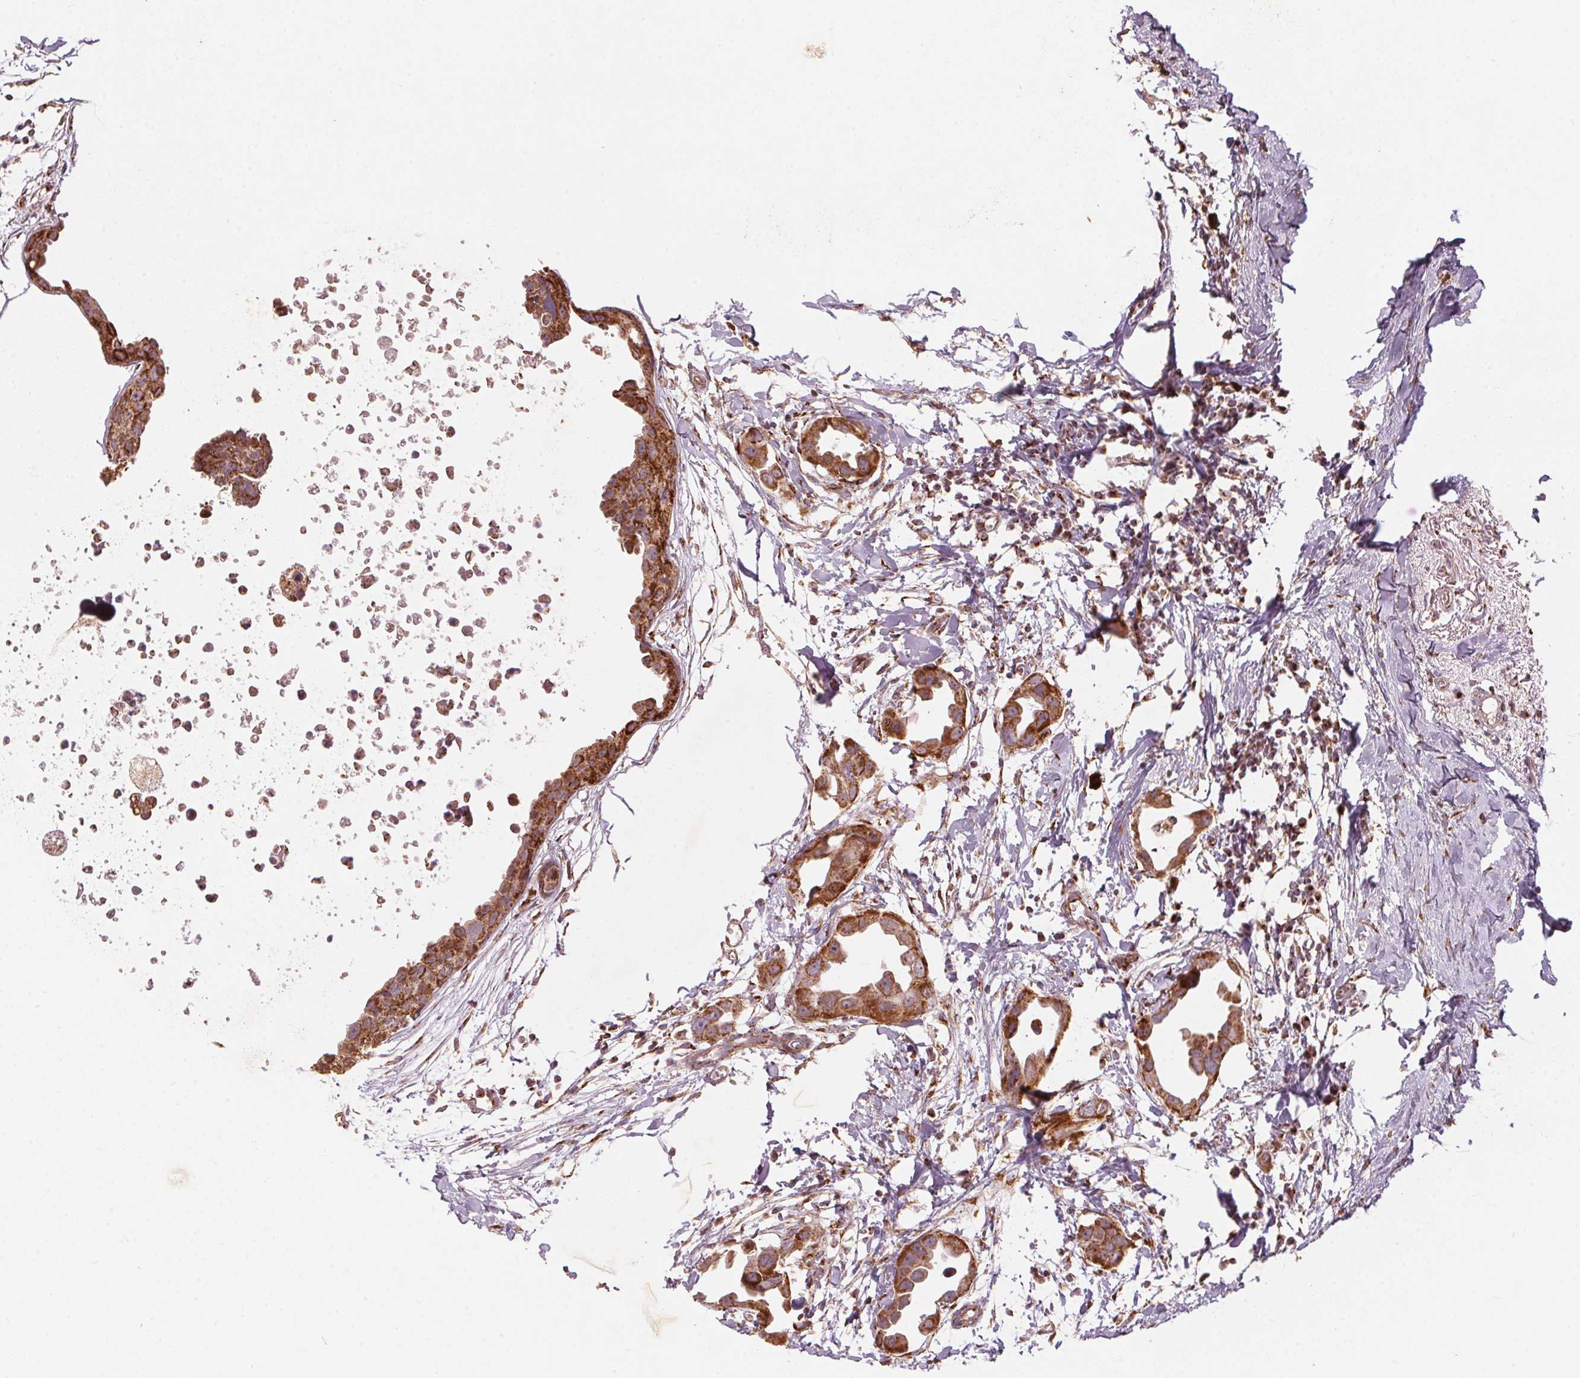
{"staining": {"intensity": "strong", "quantity": ">75%", "location": "cytoplasmic/membranous"}, "tissue": "breast cancer", "cell_type": "Tumor cells", "image_type": "cancer", "snomed": [{"axis": "morphology", "description": "Duct carcinoma"}, {"axis": "topography", "description": "Breast"}], "caption": "Immunohistochemistry histopathology image of neoplastic tissue: breast cancer (invasive ductal carcinoma) stained using immunohistochemistry reveals high levels of strong protein expression localized specifically in the cytoplasmic/membranous of tumor cells, appearing as a cytoplasmic/membranous brown color.", "gene": "TOMM70", "patient": {"sex": "female", "age": 38}}